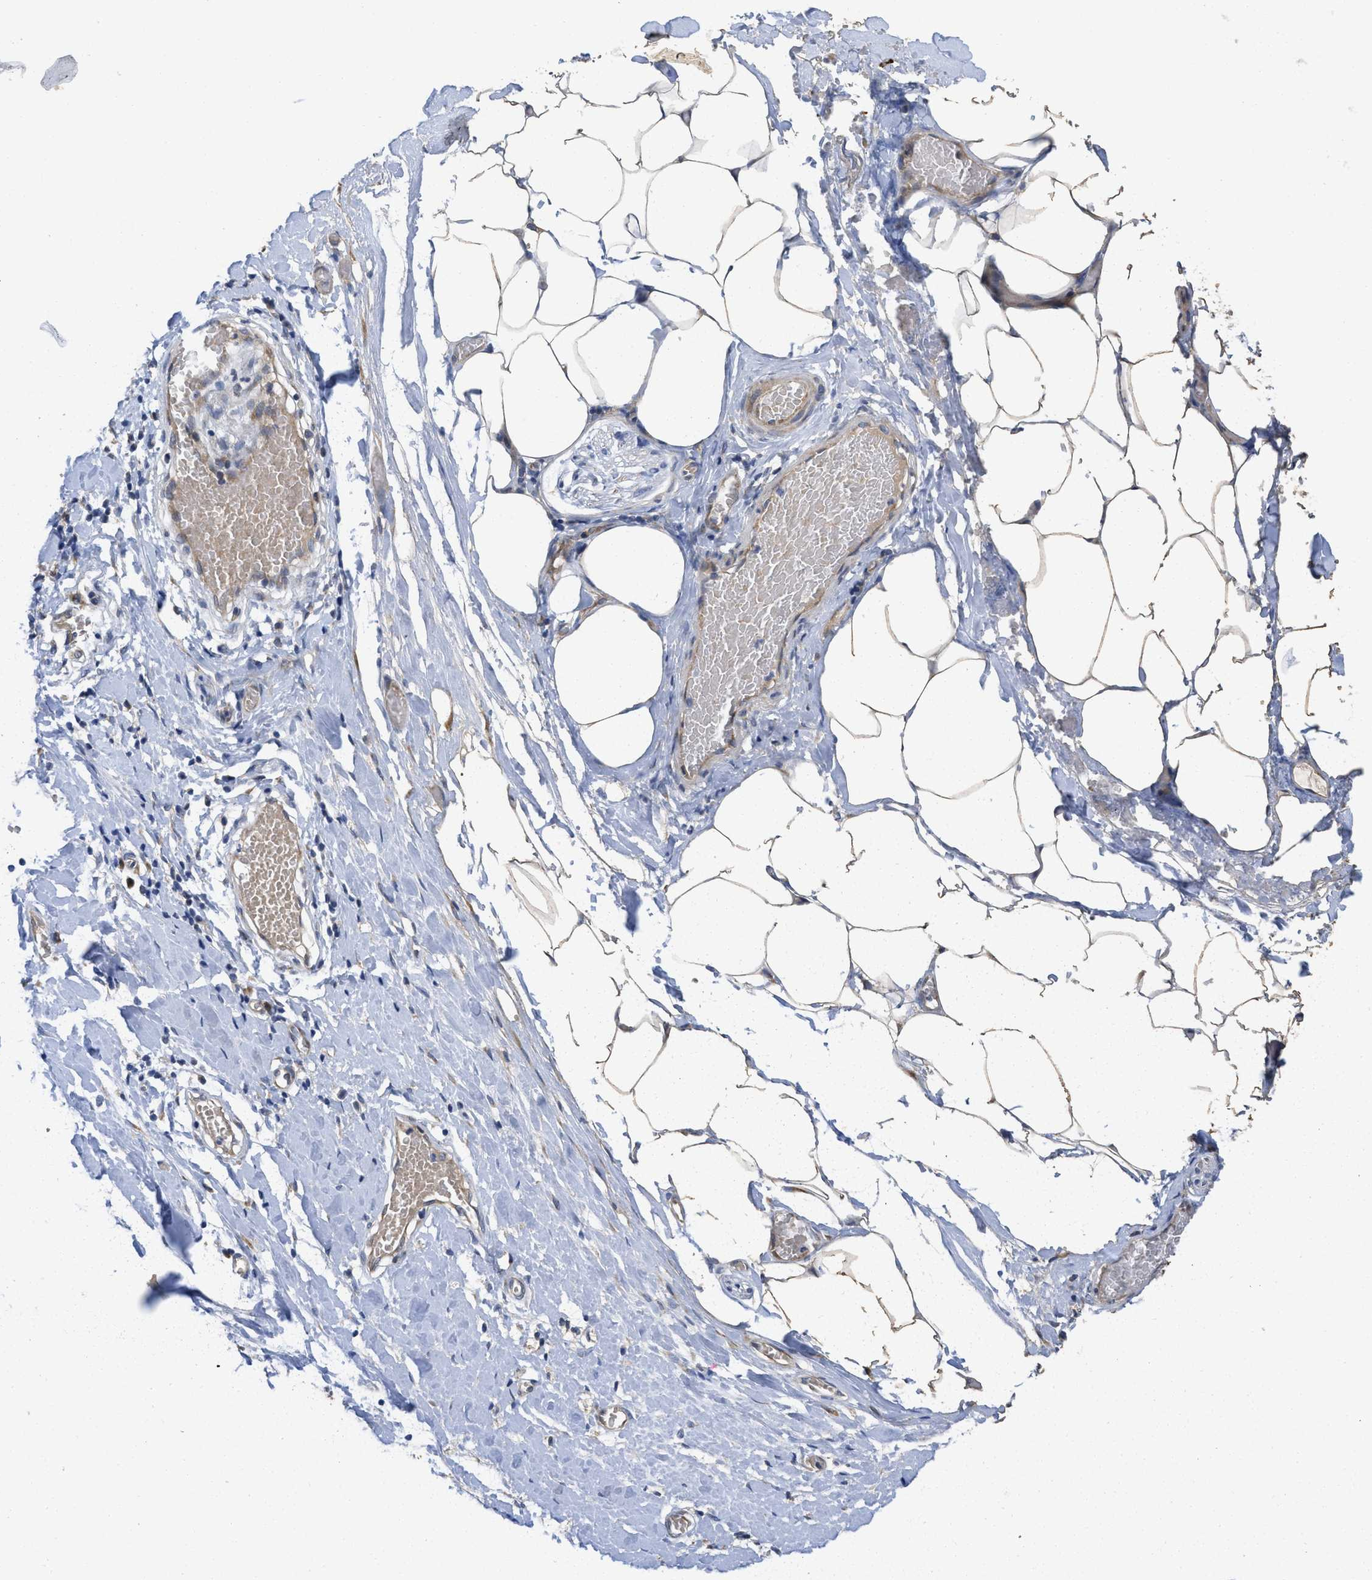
{"staining": {"intensity": "moderate", "quantity": ">75%", "location": "cytoplasmic/membranous"}, "tissue": "adipose tissue", "cell_type": "Adipocytes", "image_type": "normal", "snomed": [{"axis": "morphology", "description": "Normal tissue, NOS"}, {"axis": "morphology", "description": "Adenocarcinoma, NOS"}, {"axis": "topography", "description": "Colon"}, {"axis": "topography", "description": "Peripheral nerve tissue"}], "caption": "High-power microscopy captured an IHC image of unremarkable adipose tissue, revealing moderate cytoplasmic/membranous staining in about >75% of adipocytes.", "gene": "CDPF1", "patient": {"sex": "male", "age": 14}}